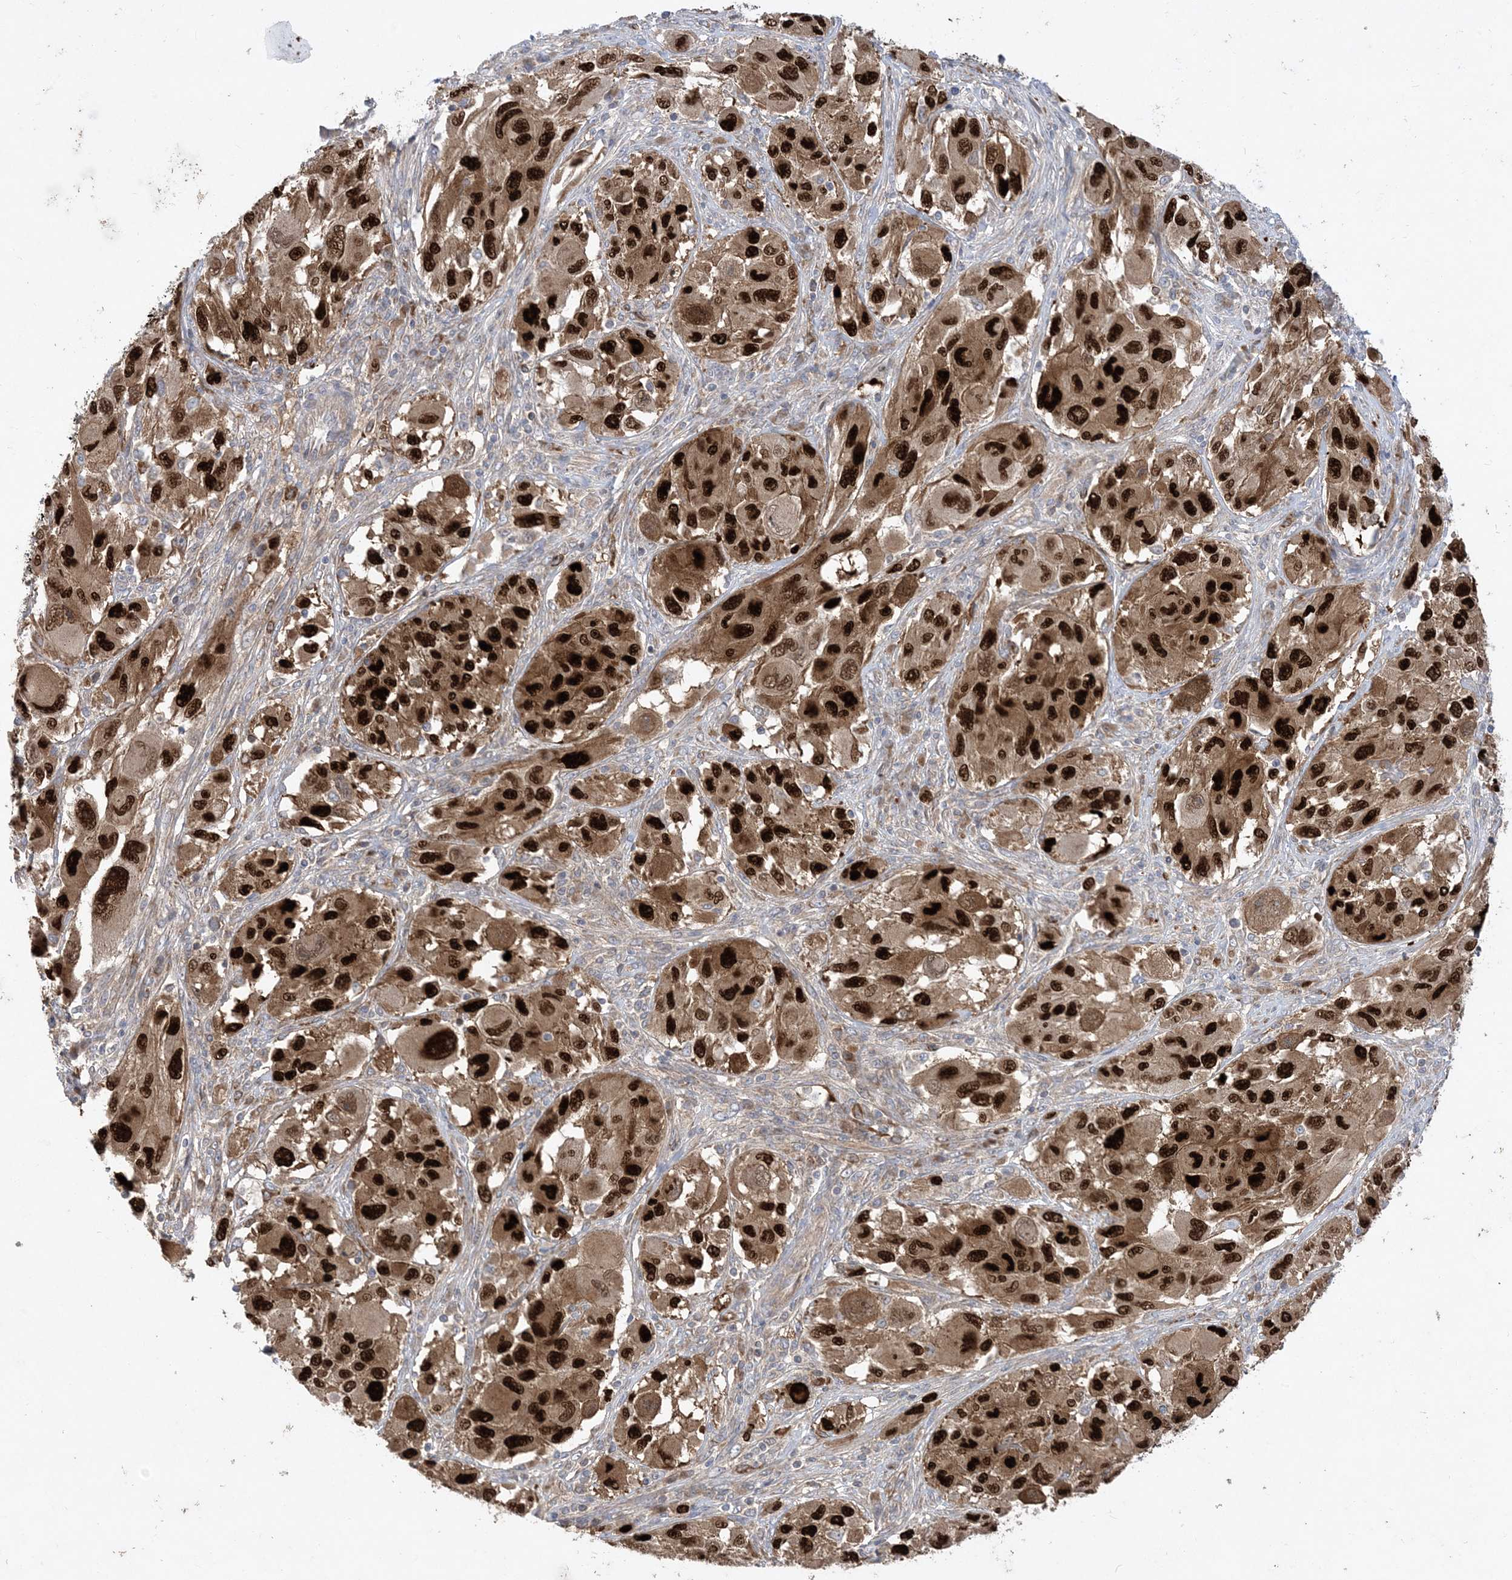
{"staining": {"intensity": "strong", "quantity": ">75%", "location": "cytoplasmic/membranous,nuclear"}, "tissue": "melanoma", "cell_type": "Tumor cells", "image_type": "cancer", "snomed": [{"axis": "morphology", "description": "Malignant melanoma, NOS"}, {"axis": "topography", "description": "Skin"}], "caption": "Tumor cells reveal high levels of strong cytoplasmic/membranous and nuclear expression in approximately >75% of cells in malignant melanoma. The staining was performed using DAB (3,3'-diaminobenzidine) to visualize the protein expression in brown, while the nuclei were stained in blue with hematoxylin (Magnification: 20x).", "gene": "MASP2", "patient": {"sex": "female", "age": 91}}